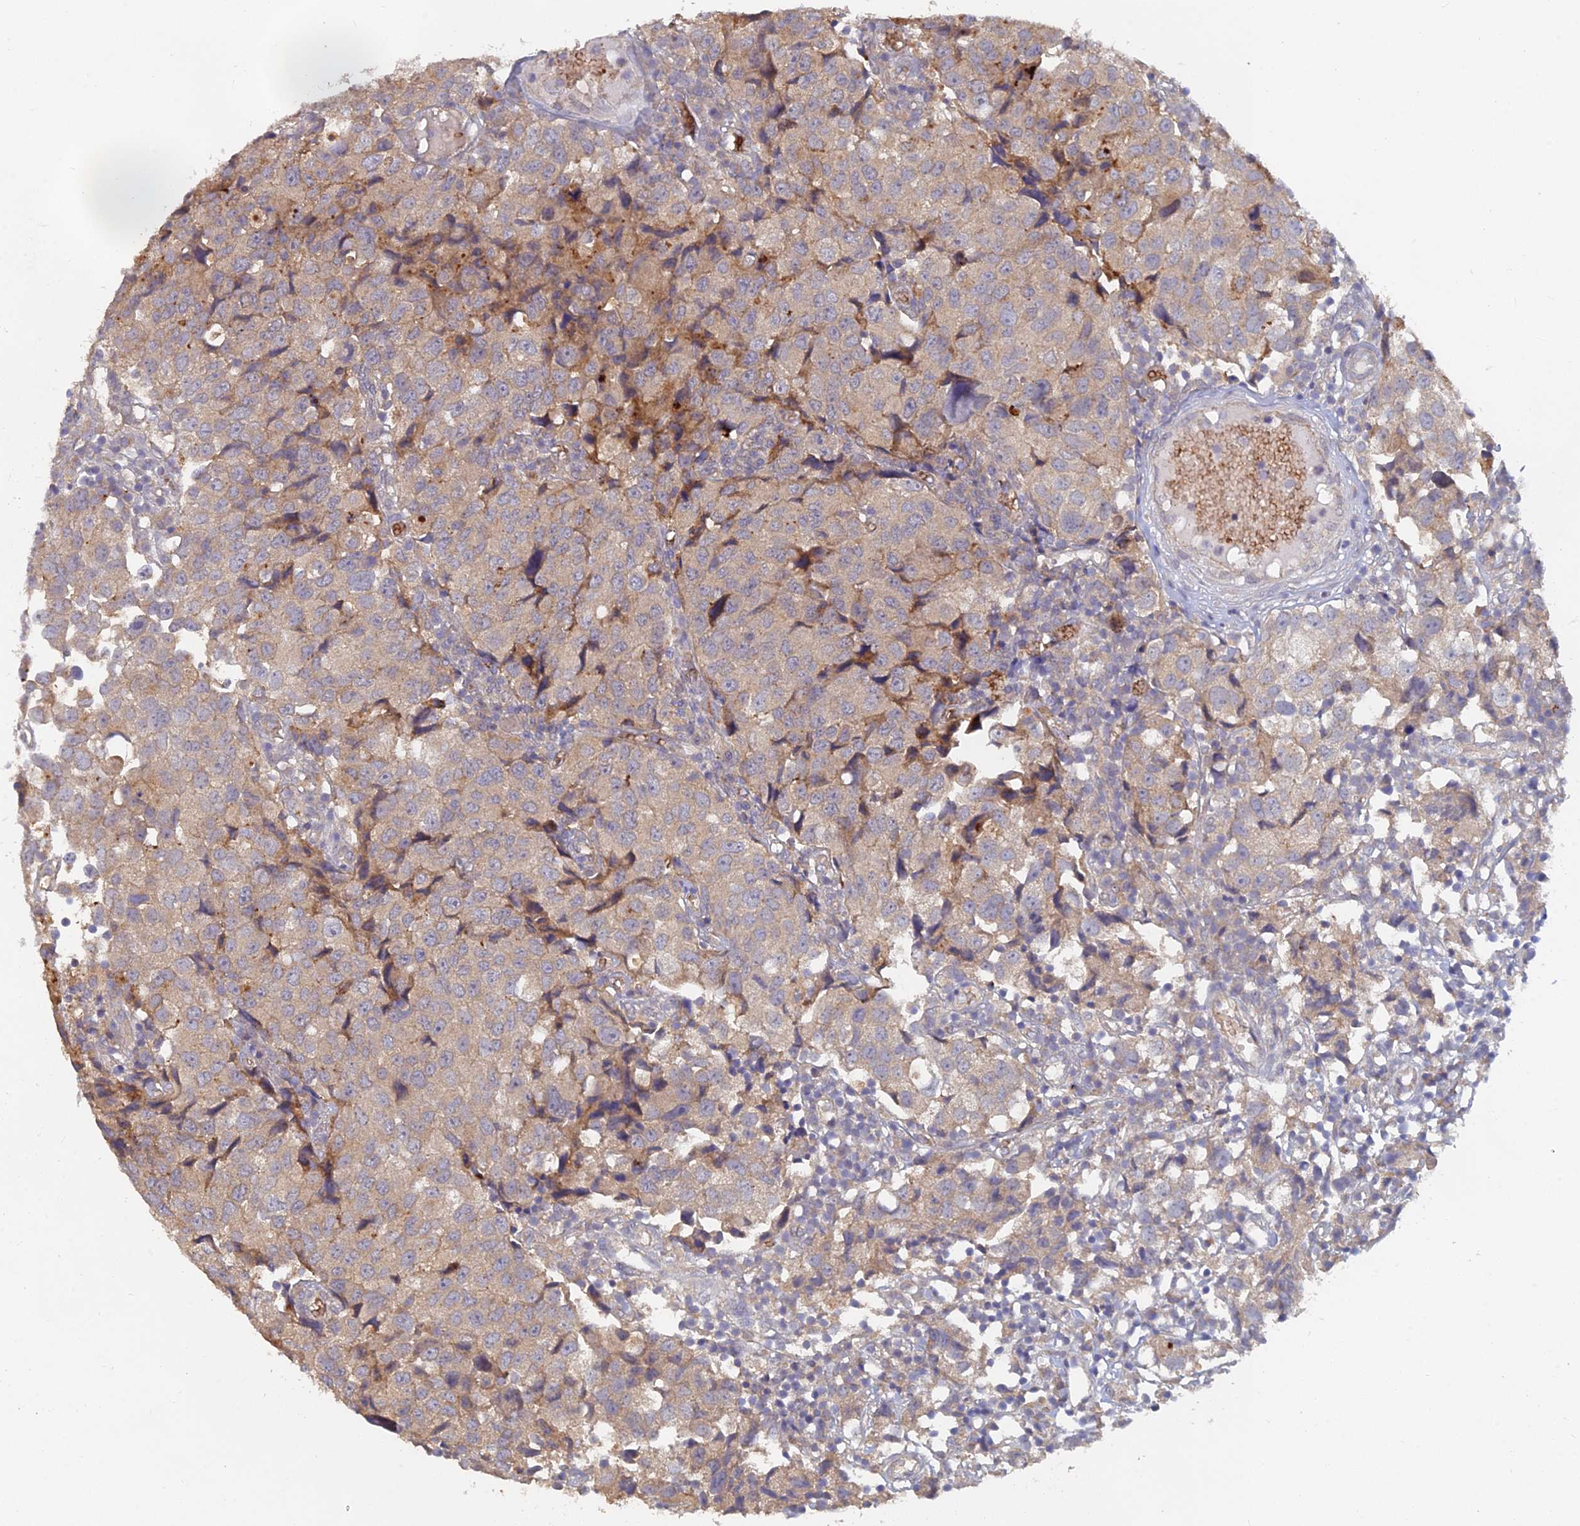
{"staining": {"intensity": "weak", "quantity": ">75%", "location": "cytoplasmic/membranous"}, "tissue": "urothelial cancer", "cell_type": "Tumor cells", "image_type": "cancer", "snomed": [{"axis": "morphology", "description": "Urothelial carcinoma, High grade"}, {"axis": "topography", "description": "Urinary bladder"}], "caption": "Weak cytoplasmic/membranous expression for a protein is seen in about >75% of tumor cells of high-grade urothelial carcinoma using immunohistochemistry.", "gene": "ARRDC1", "patient": {"sex": "female", "age": 75}}